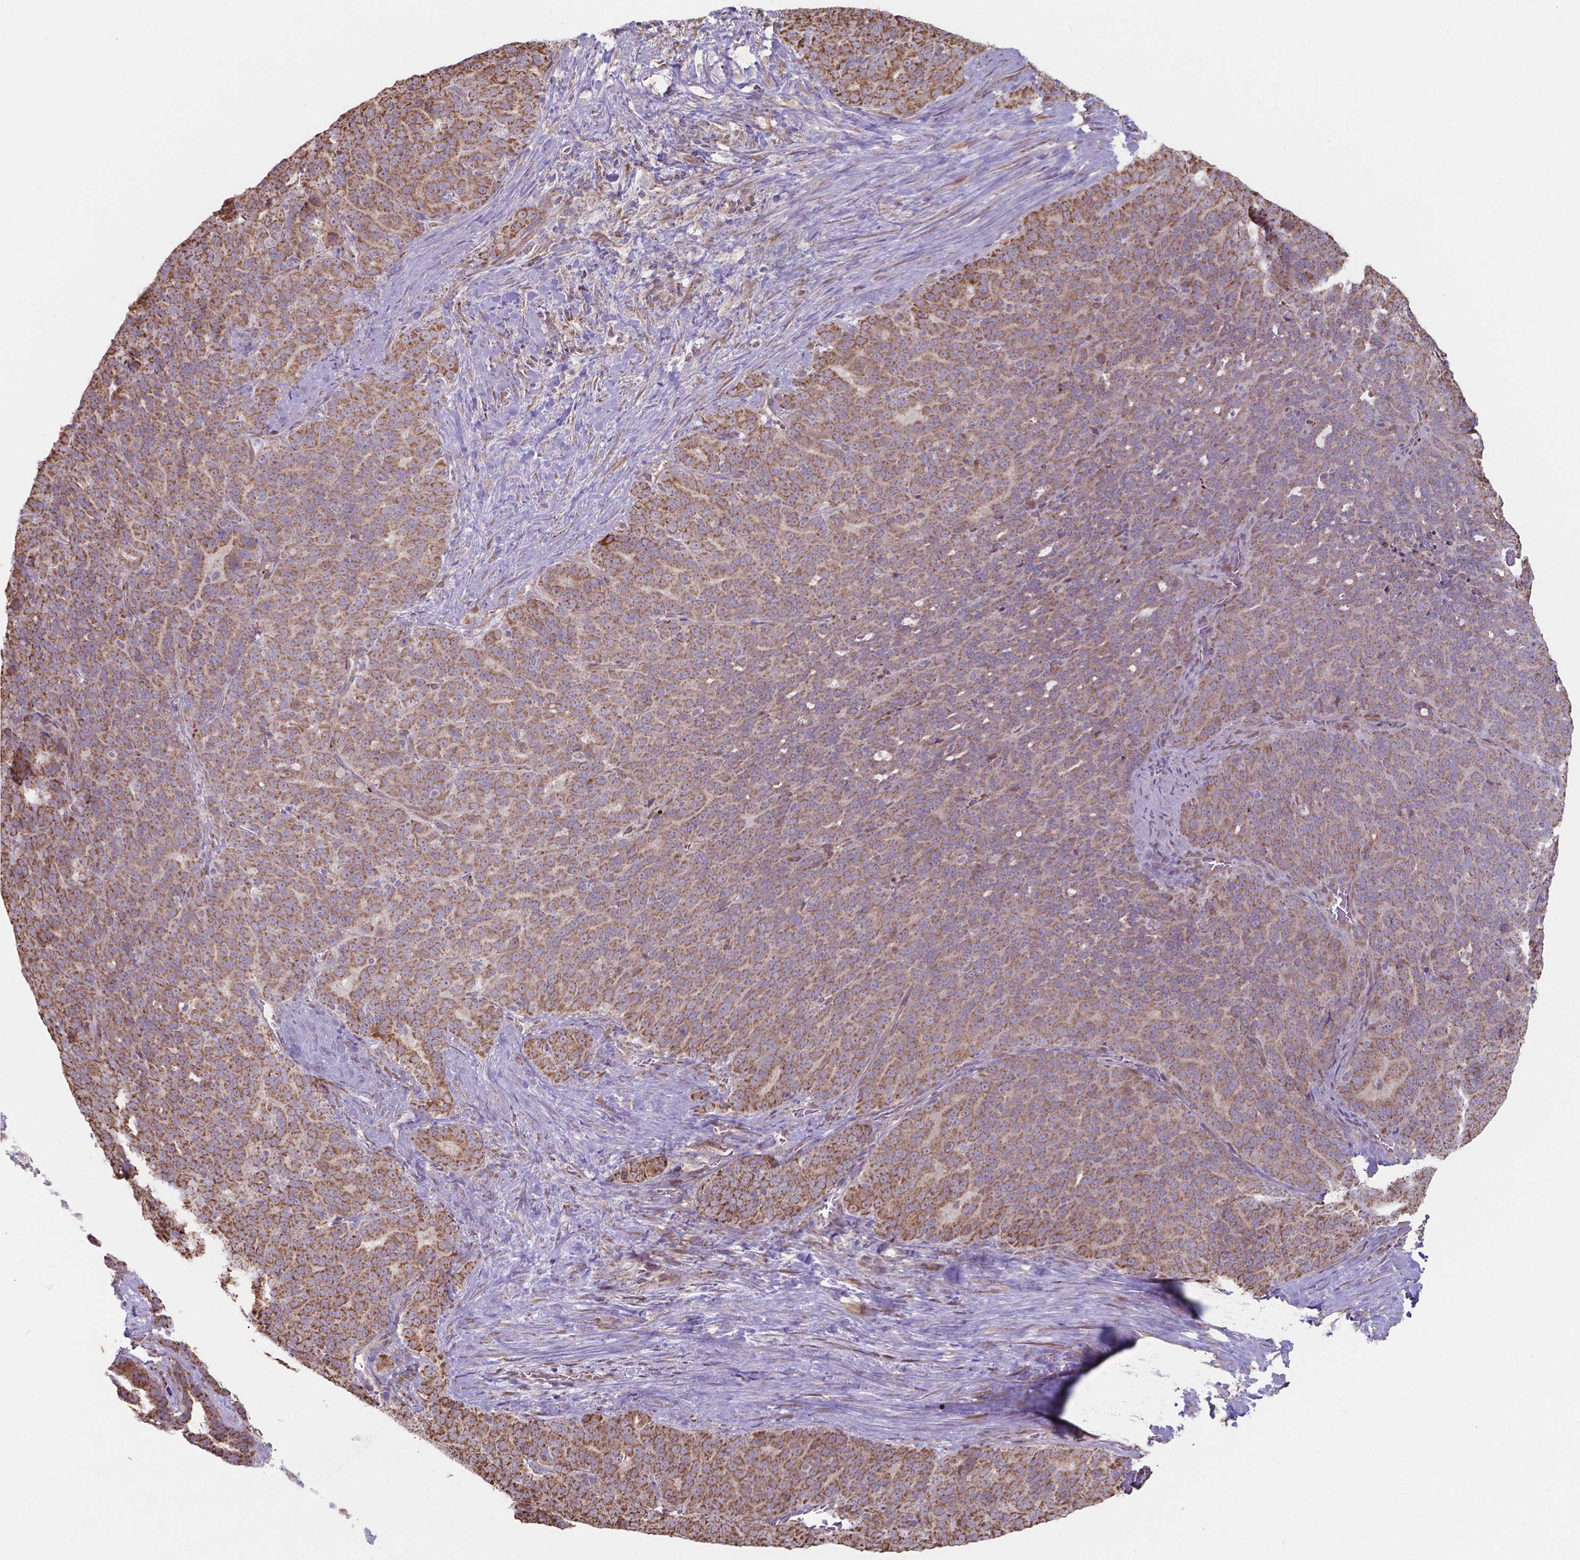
{"staining": {"intensity": "moderate", "quantity": ">75%", "location": "cytoplasmic/membranous"}, "tissue": "liver cancer", "cell_type": "Tumor cells", "image_type": "cancer", "snomed": [{"axis": "morphology", "description": "Cholangiocarcinoma"}, {"axis": "topography", "description": "Liver"}], "caption": "Cholangiocarcinoma (liver) stained for a protein displays moderate cytoplasmic/membranous positivity in tumor cells.", "gene": "FAM114A1", "patient": {"sex": "female", "age": 47}}